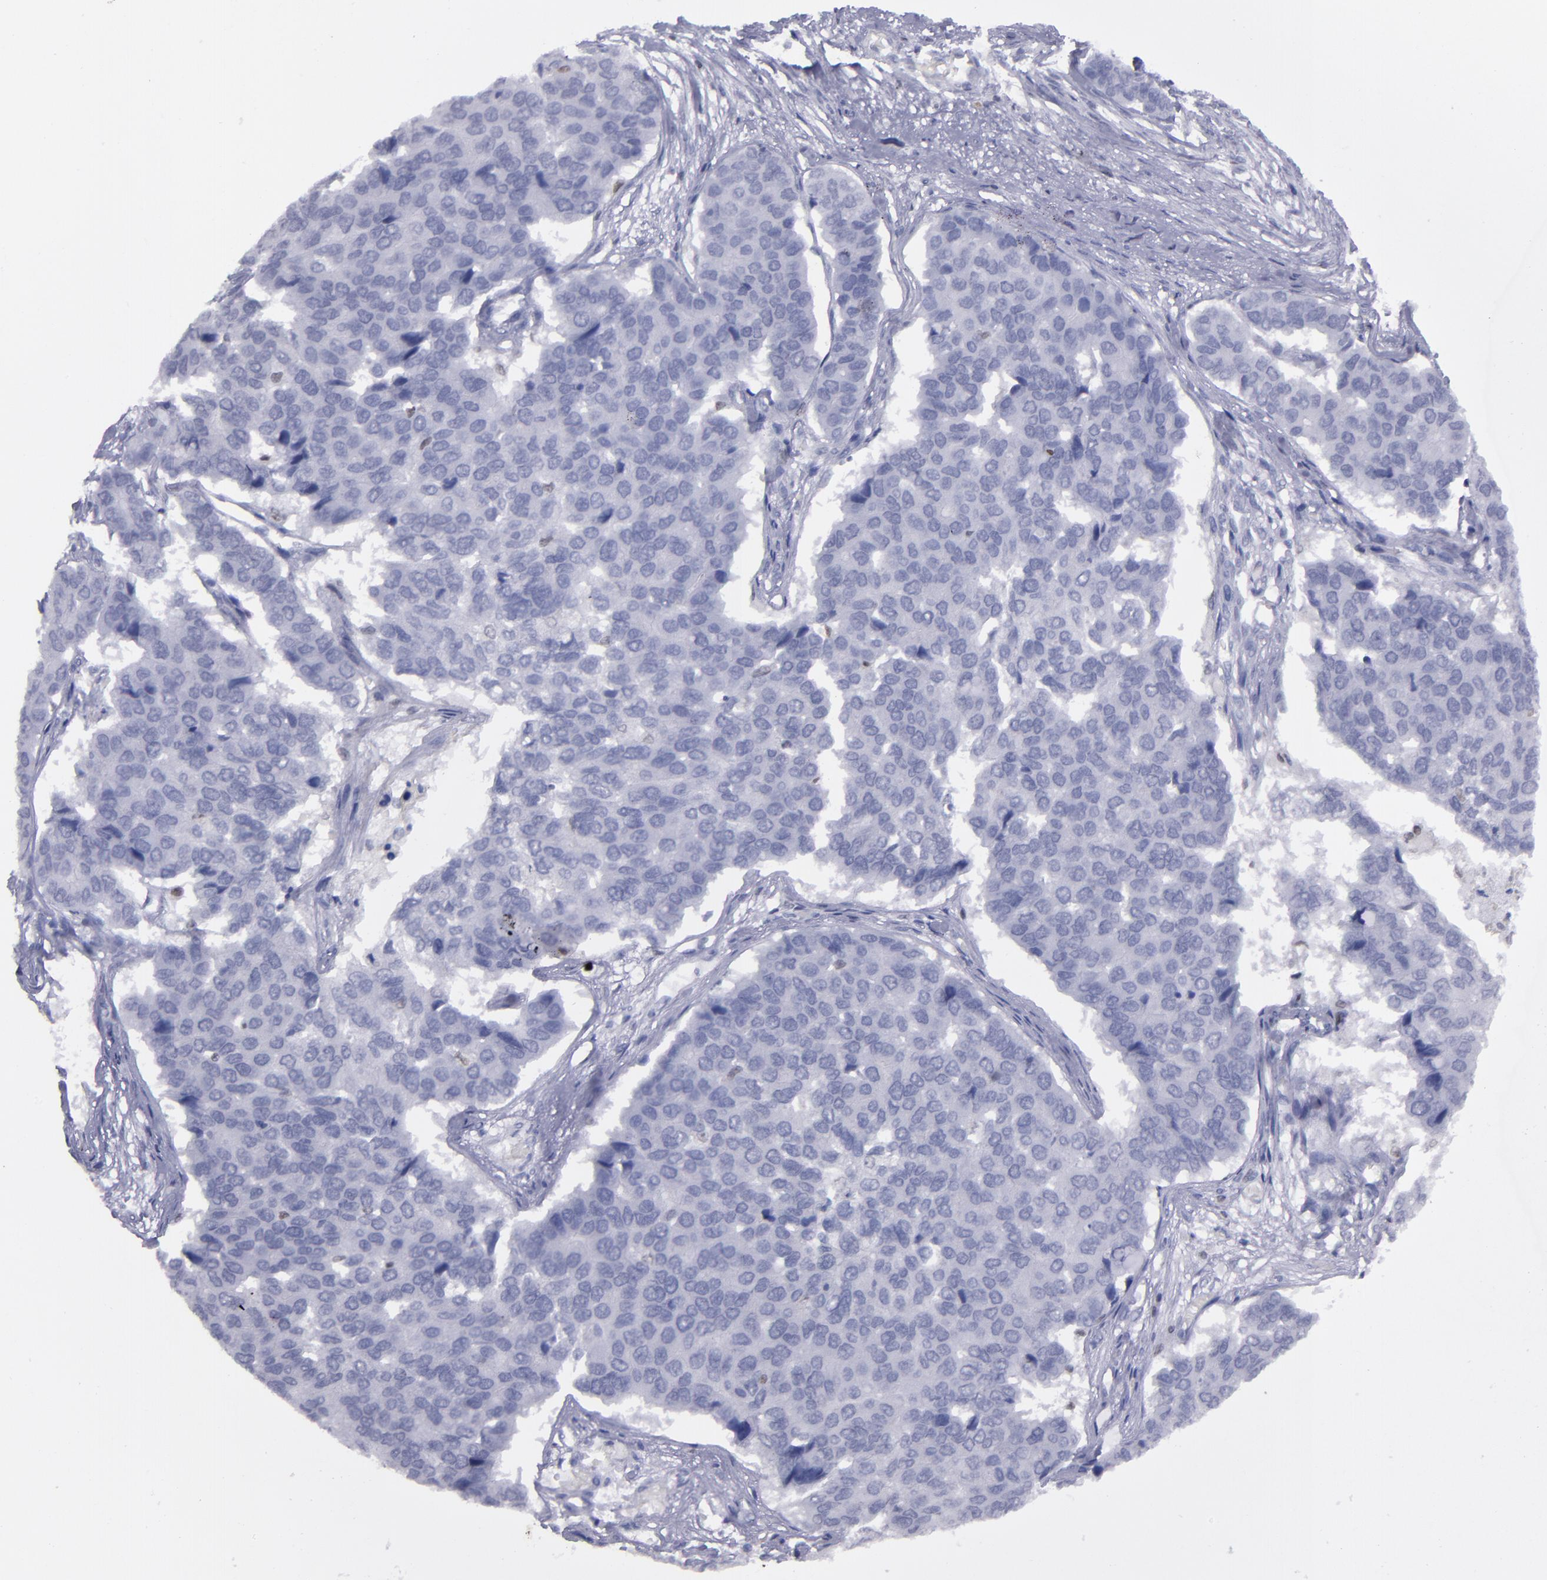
{"staining": {"intensity": "negative", "quantity": "none", "location": "none"}, "tissue": "pancreatic cancer", "cell_type": "Tumor cells", "image_type": "cancer", "snomed": [{"axis": "morphology", "description": "Adenocarcinoma, NOS"}, {"axis": "topography", "description": "Pancreas"}], "caption": "IHC histopathology image of adenocarcinoma (pancreatic) stained for a protein (brown), which reveals no staining in tumor cells.", "gene": "IRF8", "patient": {"sex": "male", "age": 50}}